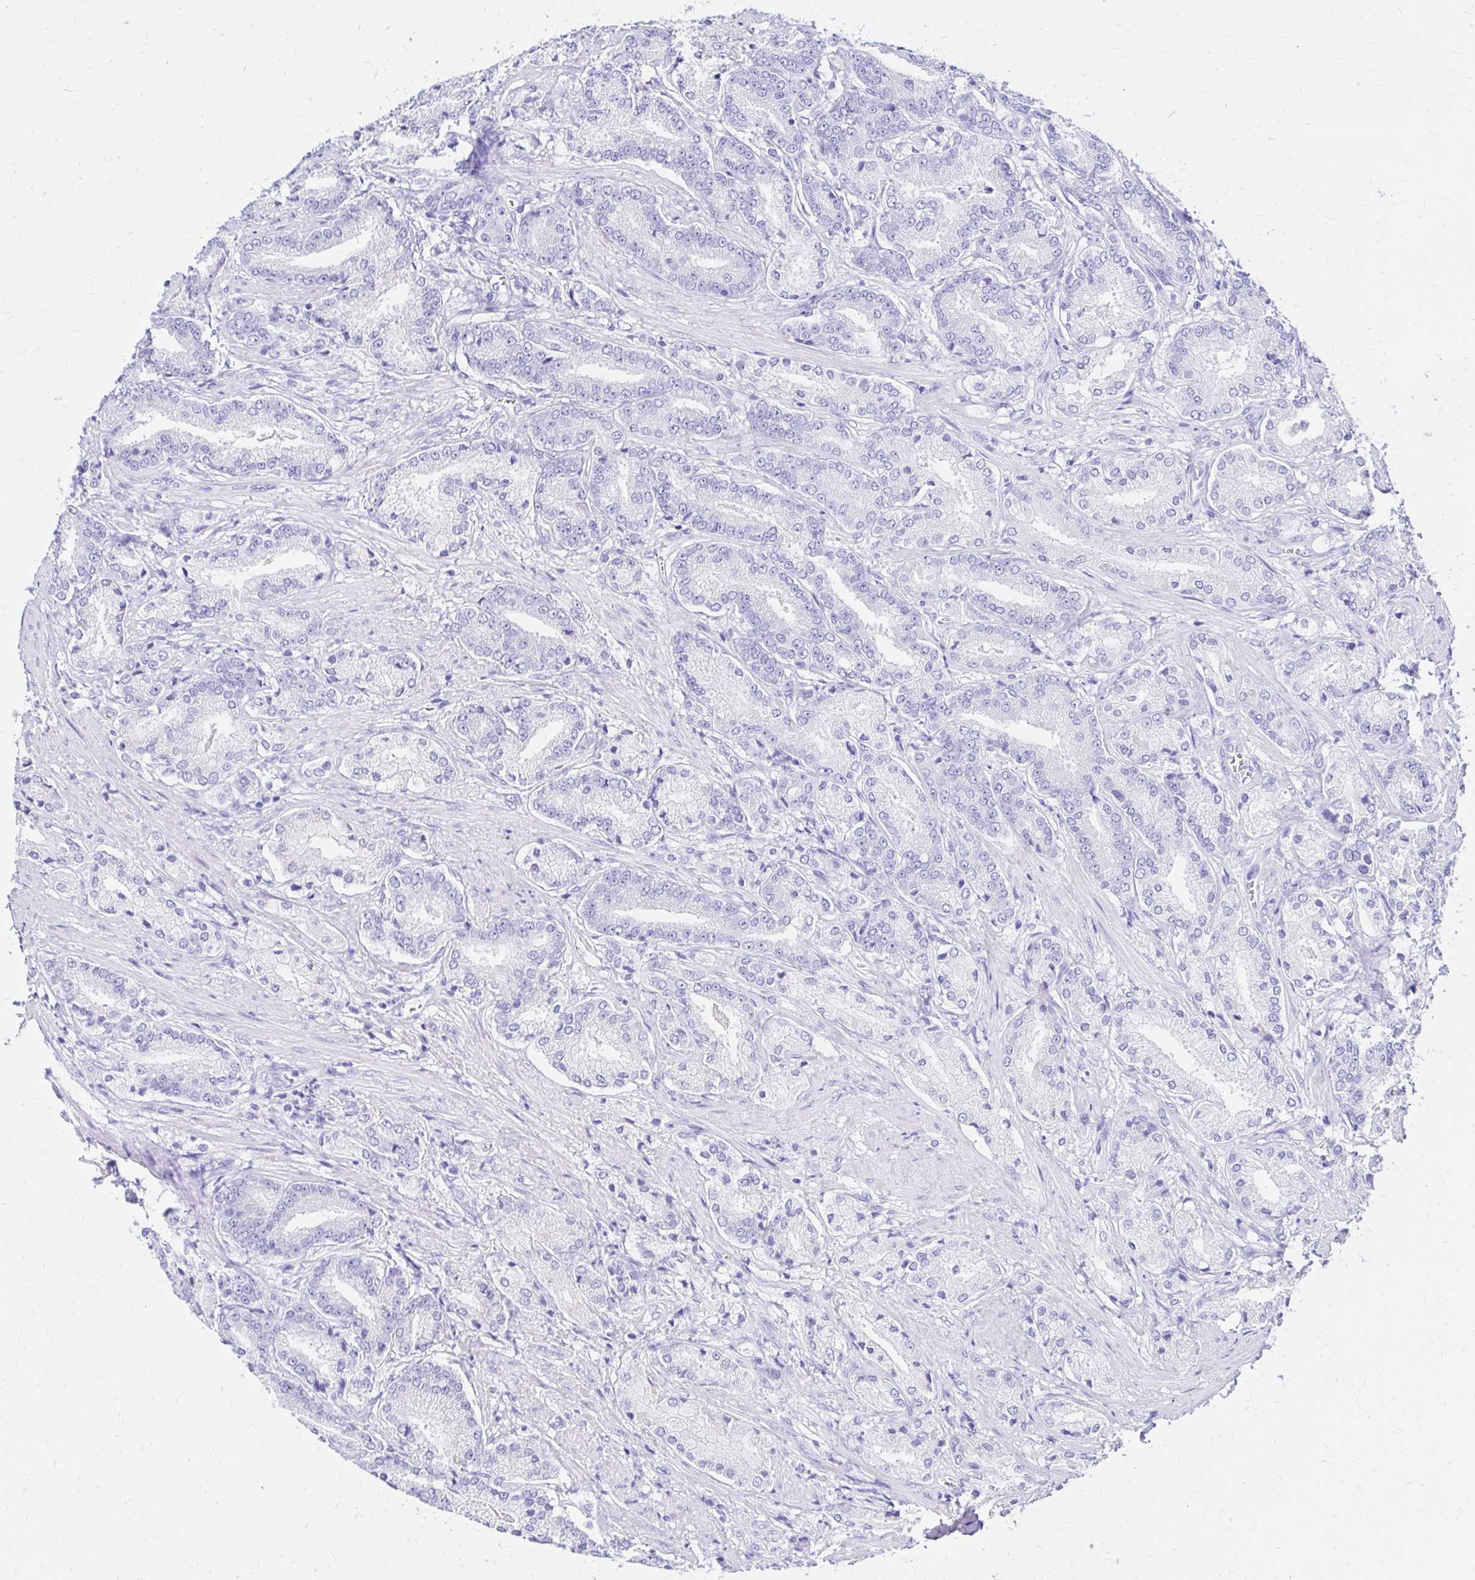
{"staining": {"intensity": "negative", "quantity": "none", "location": "none"}, "tissue": "prostate cancer", "cell_type": "Tumor cells", "image_type": "cancer", "snomed": [{"axis": "morphology", "description": "Adenocarcinoma, High grade"}, {"axis": "topography", "description": "Prostate and seminal vesicle, NOS"}], "caption": "This is a micrograph of immunohistochemistry (IHC) staining of prostate high-grade adenocarcinoma, which shows no positivity in tumor cells.", "gene": "S100G", "patient": {"sex": "male", "age": 61}}